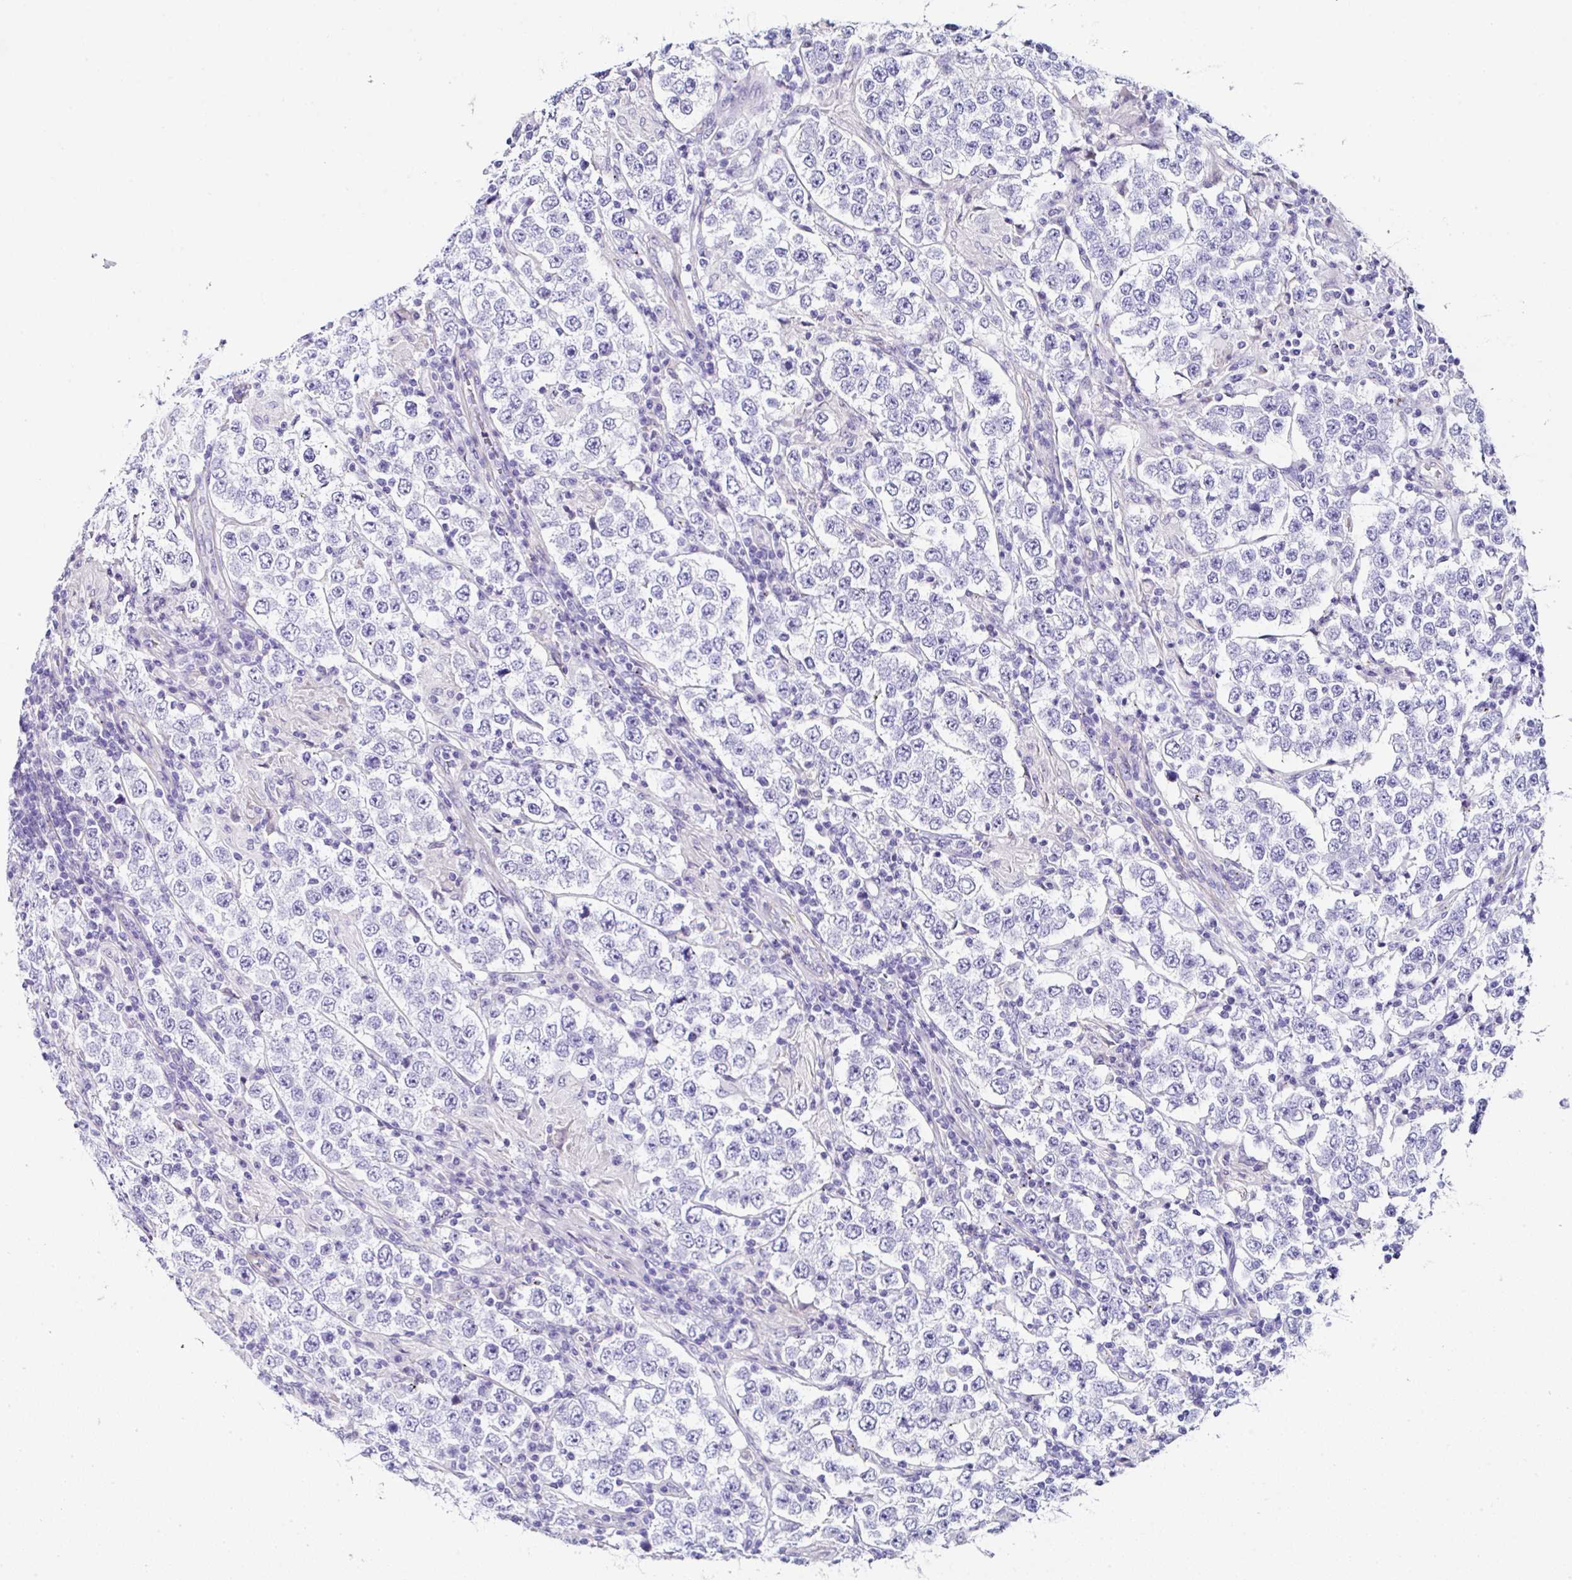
{"staining": {"intensity": "negative", "quantity": "none", "location": "none"}, "tissue": "testis cancer", "cell_type": "Tumor cells", "image_type": "cancer", "snomed": [{"axis": "morphology", "description": "Normal tissue, NOS"}, {"axis": "morphology", "description": "Urothelial carcinoma, High grade"}, {"axis": "morphology", "description": "Seminoma, NOS"}, {"axis": "morphology", "description": "Carcinoma, Embryonal, NOS"}, {"axis": "topography", "description": "Urinary bladder"}, {"axis": "topography", "description": "Testis"}], "caption": "Protein analysis of testis cancer exhibits no significant expression in tumor cells.", "gene": "PPFIA4", "patient": {"sex": "male", "age": 41}}